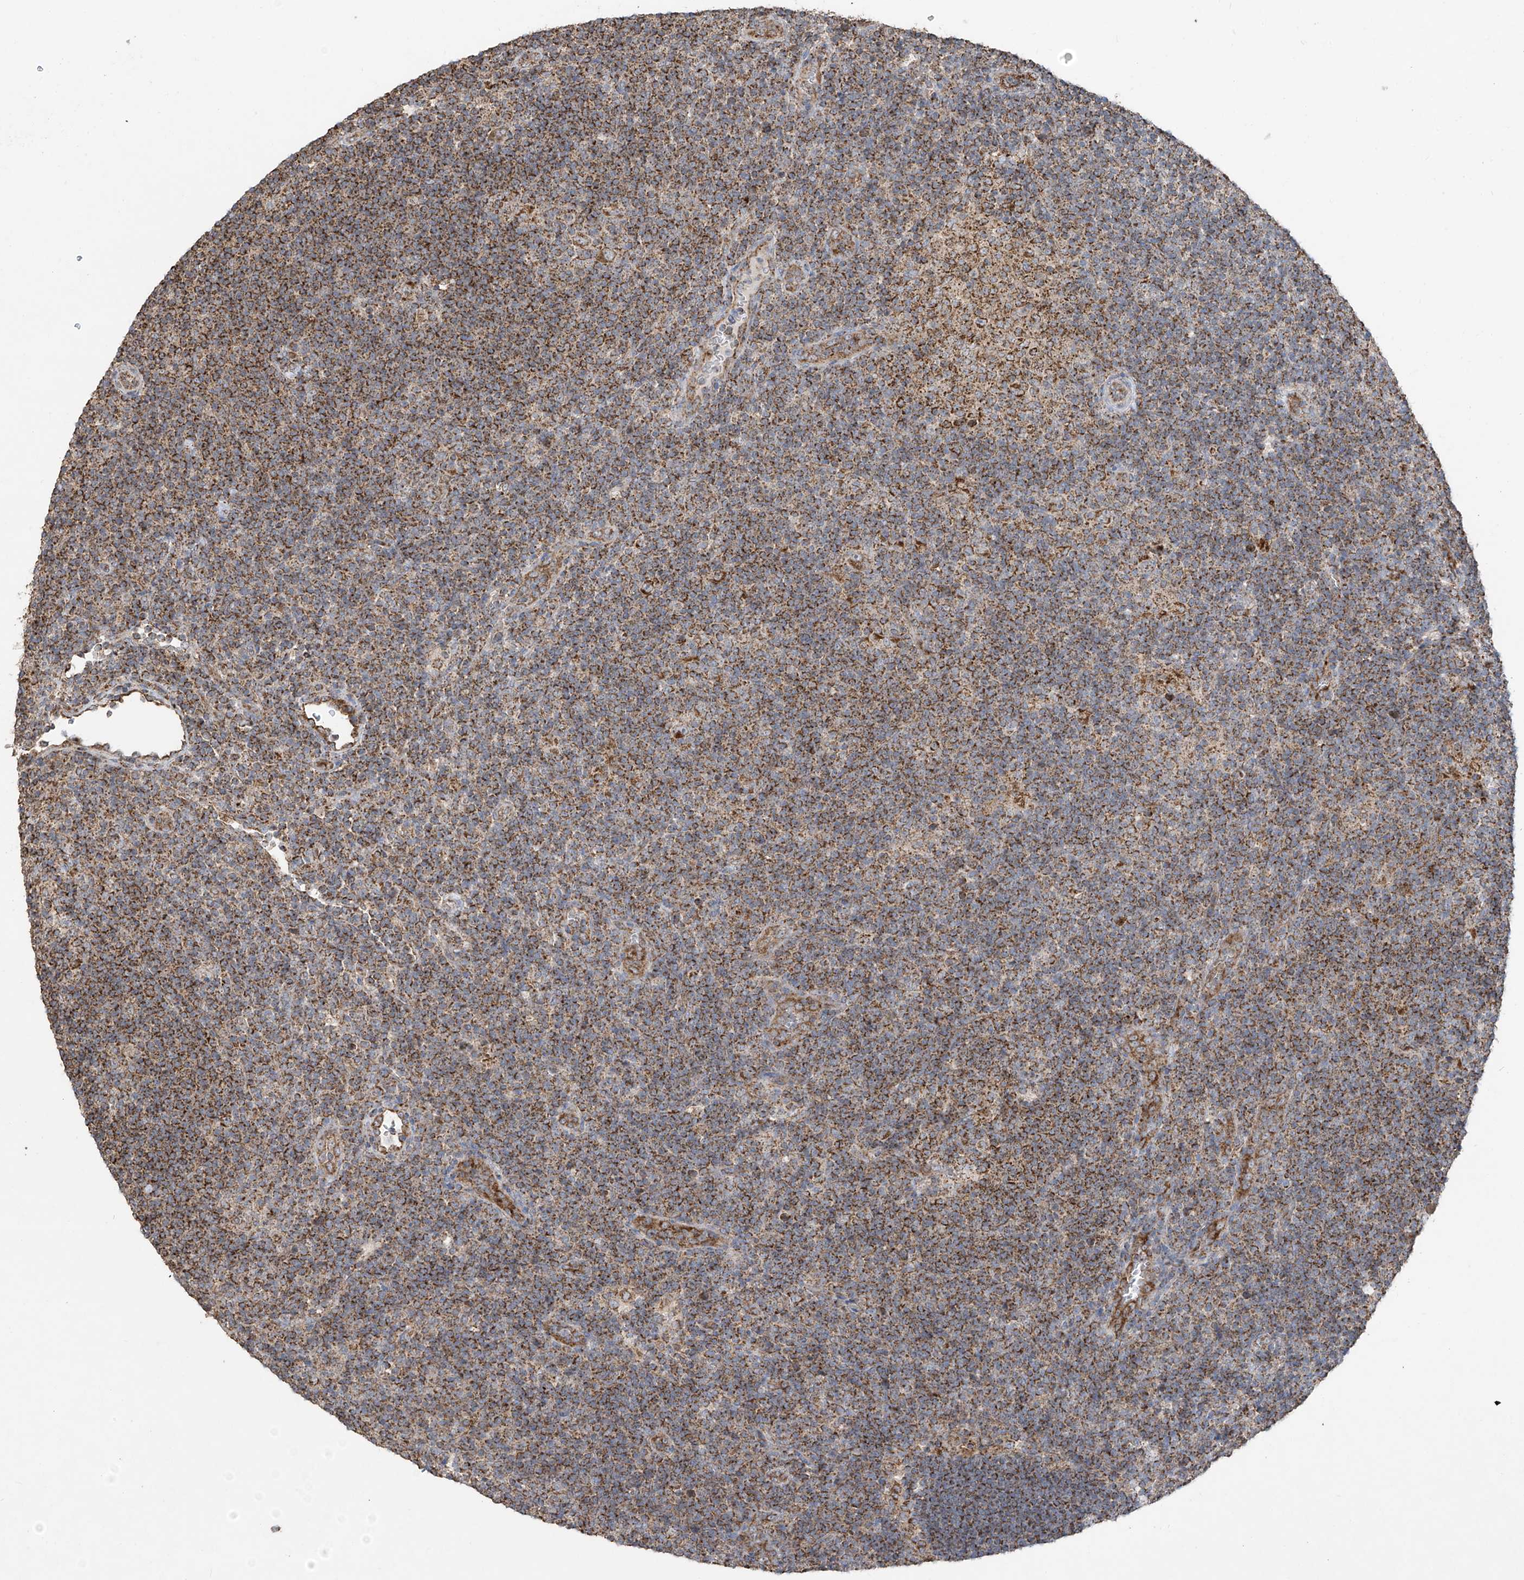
{"staining": {"intensity": "moderate", "quantity": ">75%", "location": "cytoplasmic/membranous"}, "tissue": "lymphoma", "cell_type": "Tumor cells", "image_type": "cancer", "snomed": [{"axis": "morphology", "description": "Hodgkin's disease, NOS"}, {"axis": "topography", "description": "Lymph node"}], "caption": "Lymphoma stained with immunohistochemistry (IHC) displays moderate cytoplasmic/membranous positivity in approximately >75% of tumor cells. (brown staining indicates protein expression, while blue staining denotes nuclei).", "gene": "UQCC1", "patient": {"sex": "female", "age": 57}}